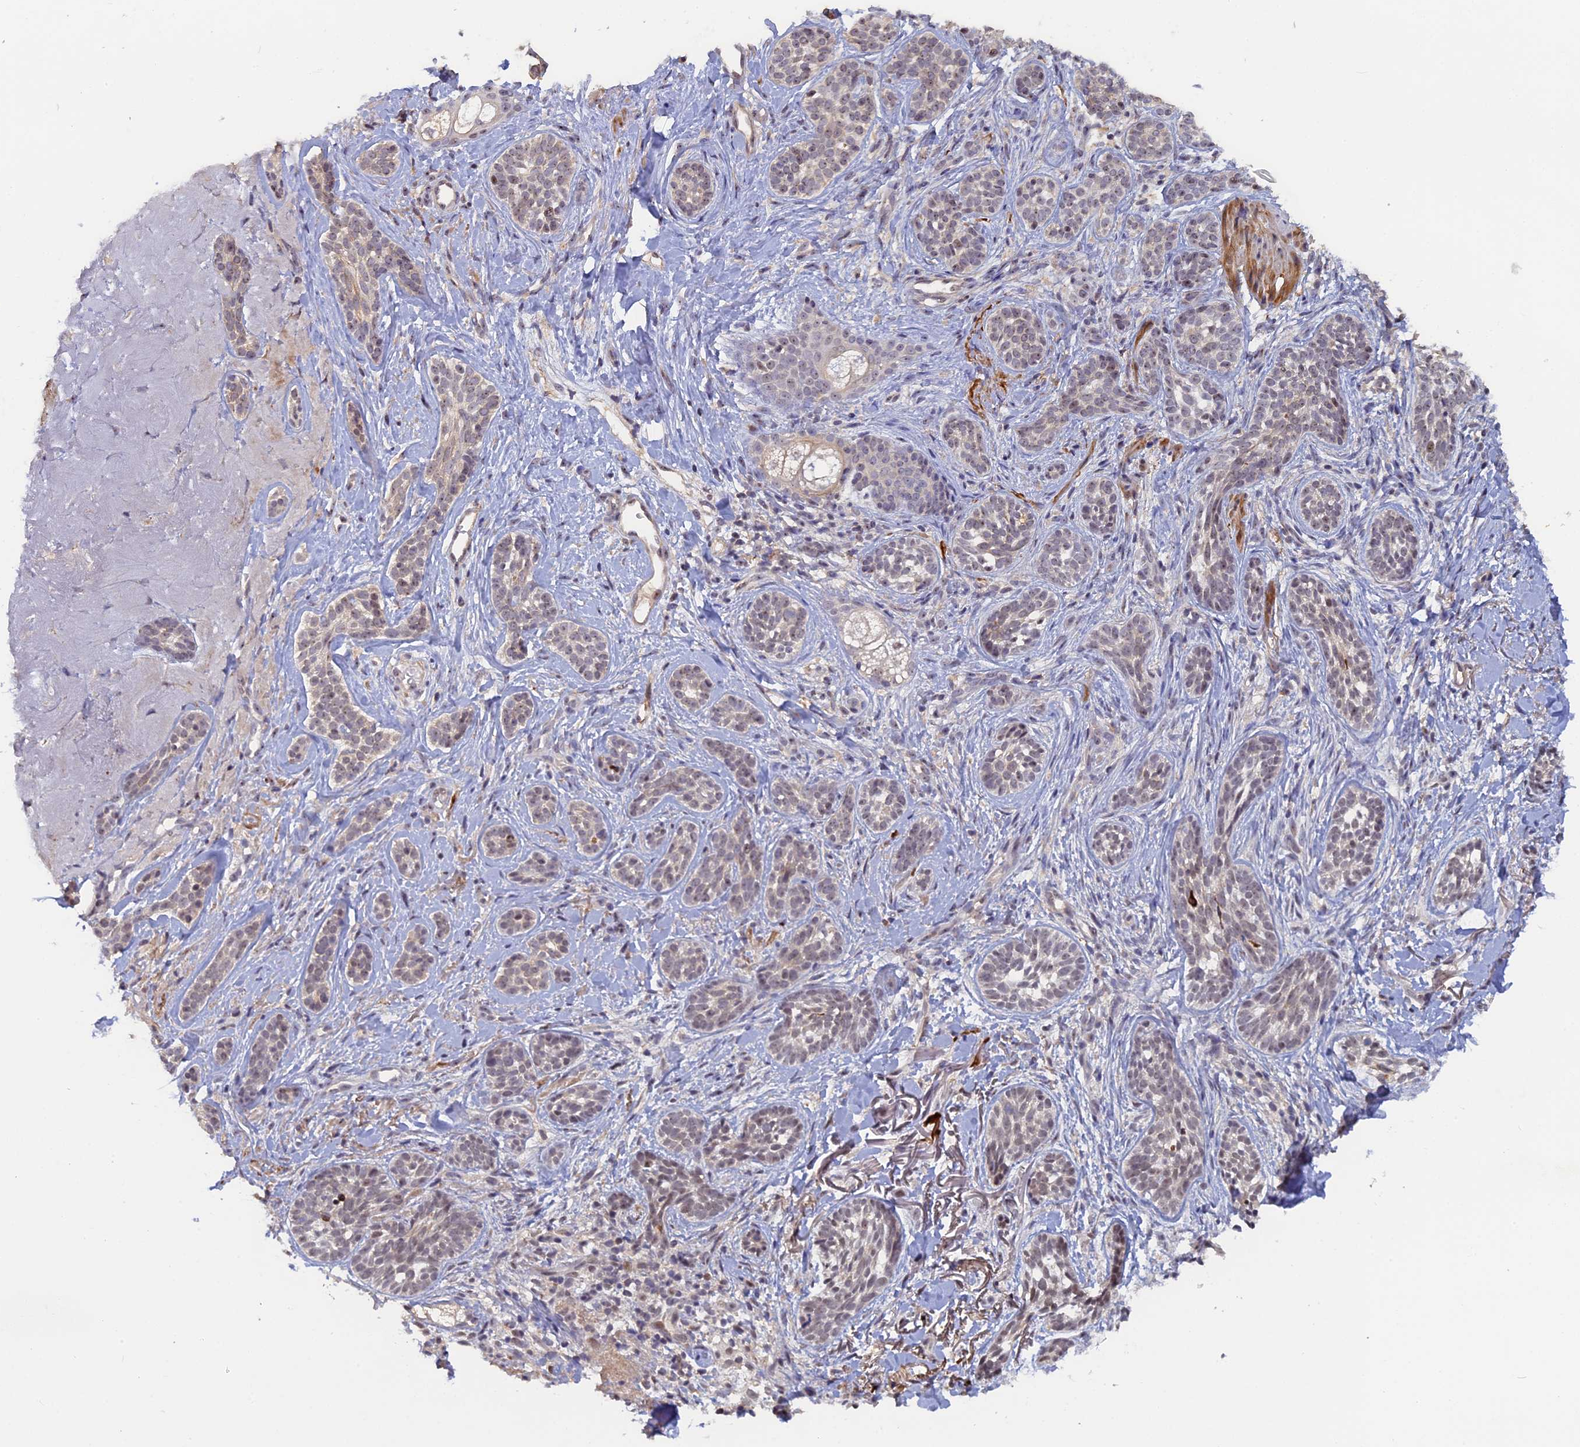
{"staining": {"intensity": "weak", "quantity": "<25%", "location": "nuclear"}, "tissue": "skin cancer", "cell_type": "Tumor cells", "image_type": "cancer", "snomed": [{"axis": "morphology", "description": "Basal cell carcinoma"}, {"axis": "topography", "description": "Skin"}], "caption": "Immunohistochemistry (IHC) histopathology image of human basal cell carcinoma (skin) stained for a protein (brown), which displays no staining in tumor cells. Brightfield microscopy of IHC stained with DAB (brown) and hematoxylin (blue), captured at high magnification.", "gene": "FAM98C", "patient": {"sex": "male", "age": 71}}